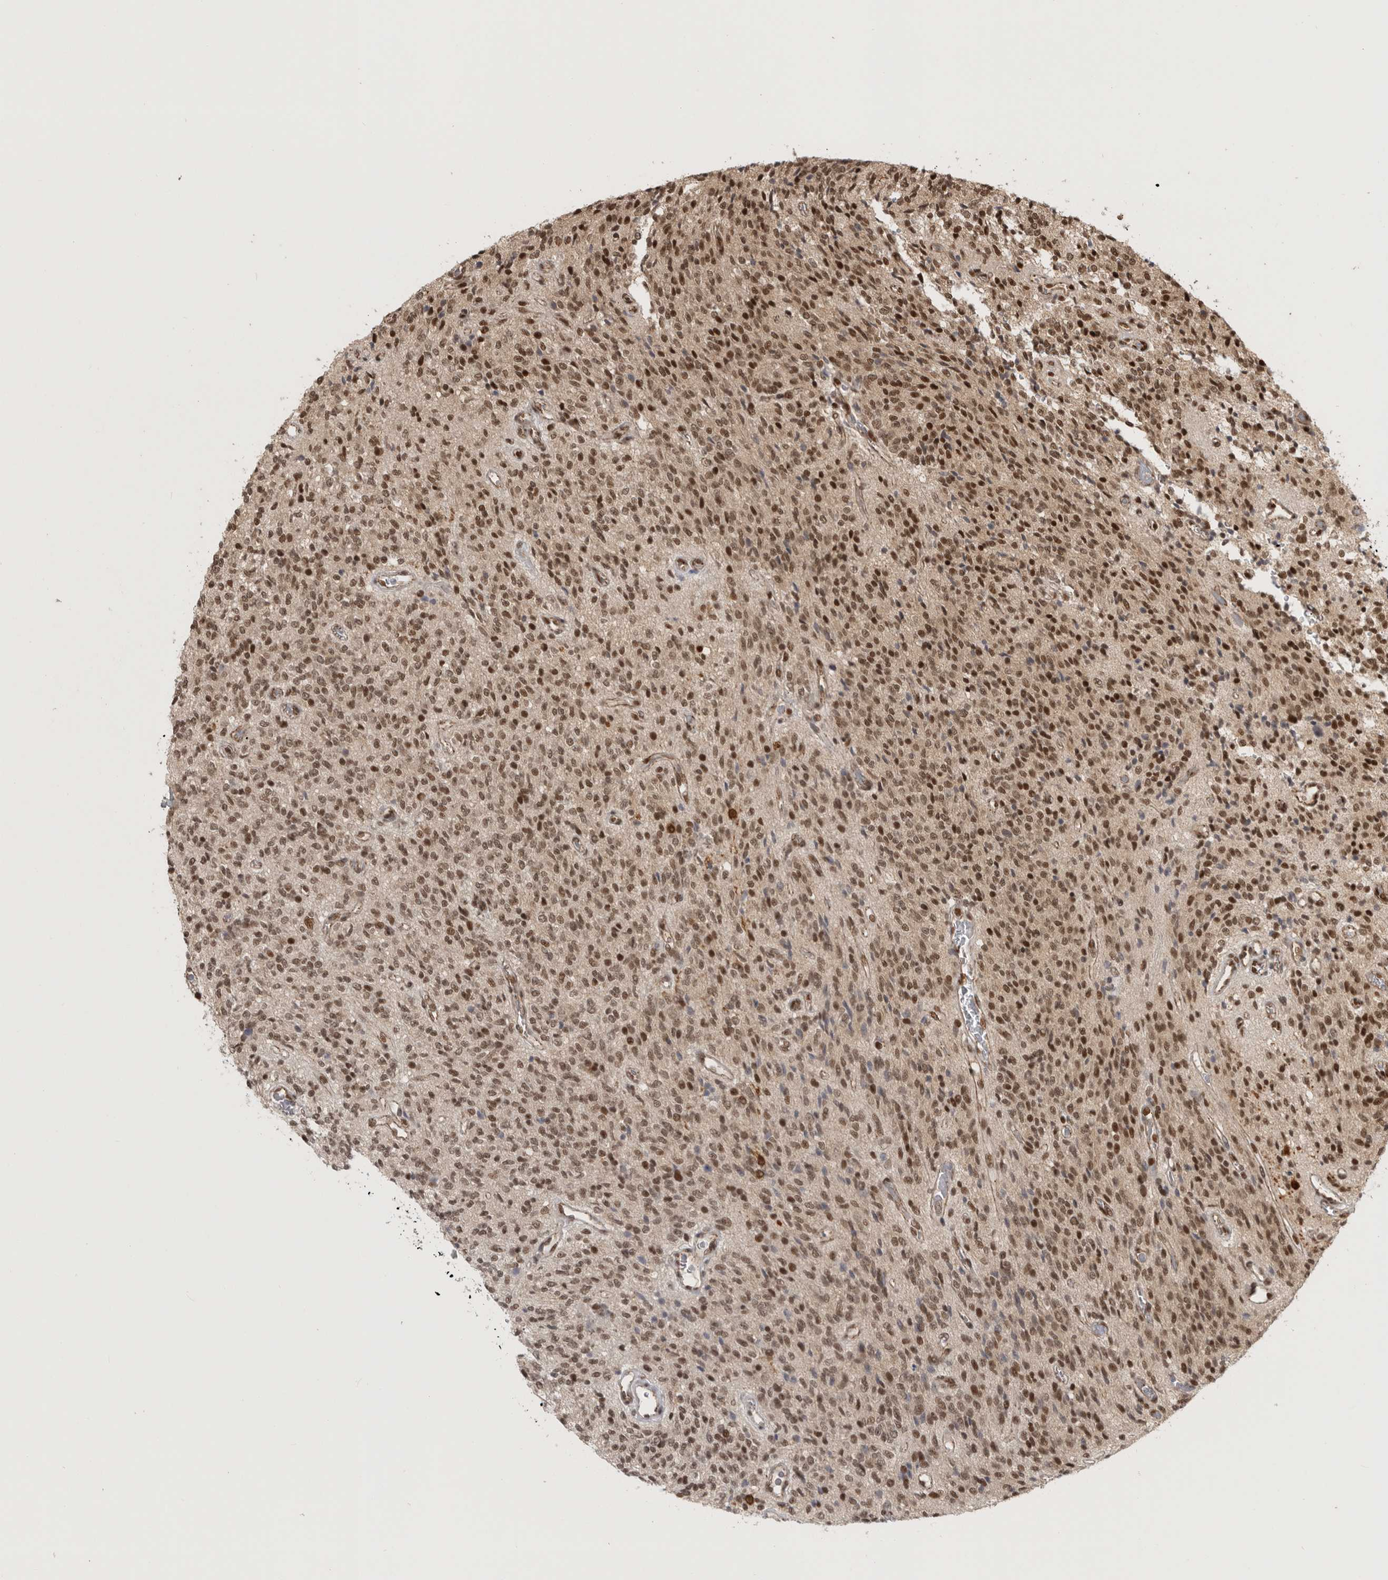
{"staining": {"intensity": "strong", "quantity": ">75%", "location": "nuclear"}, "tissue": "glioma", "cell_type": "Tumor cells", "image_type": "cancer", "snomed": [{"axis": "morphology", "description": "Glioma, malignant, High grade"}, {"axis": "topography", "description": "Brain"}], "caption": "Brown immunohistochemical staining in human glioma exhibits strong nuclear expression in about >75% of tumor cells.", "gene": "CBLL1", "patient": {"sex": "male", "age": 34}}